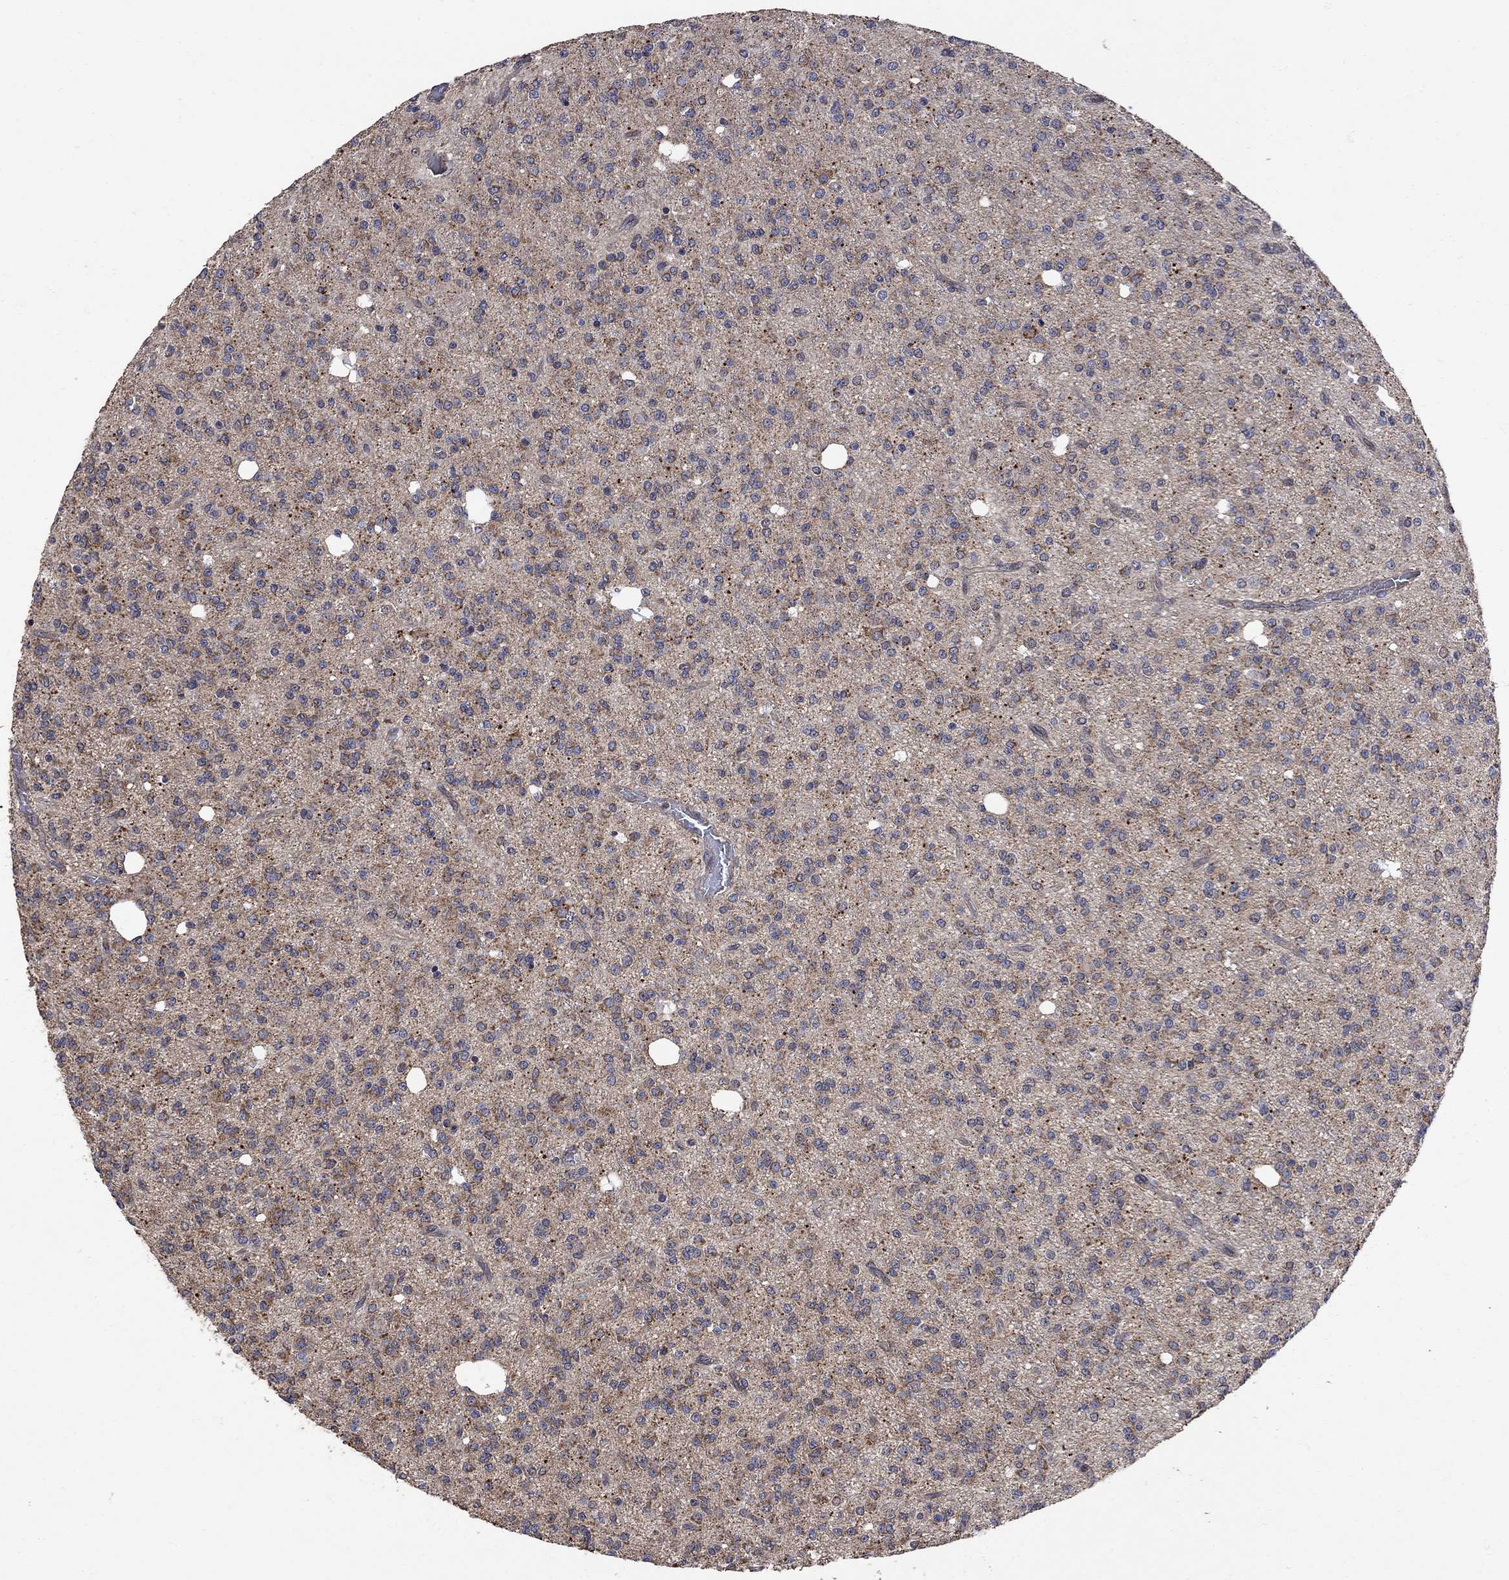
{"staining": {"intensity": "negative", "quantity": "none", "location": "none"}, "tissue": "glioma", "cell_type": "Tumor cells", "image_type": "cancer", "snomed": [{"axis": "morphology", "description": "Glioma, malignant, Low grade"}, {"axis": "topography", "description": "Brain"}], "caption": "Photomicrograph shows no protein staining in tumor cells of glioma tissue. (DAB (3,3'-diaminobenzidine) IHC, high magnification).", "gene": "ANKRA2", "patient": {"sex": "male", "age": 27}}